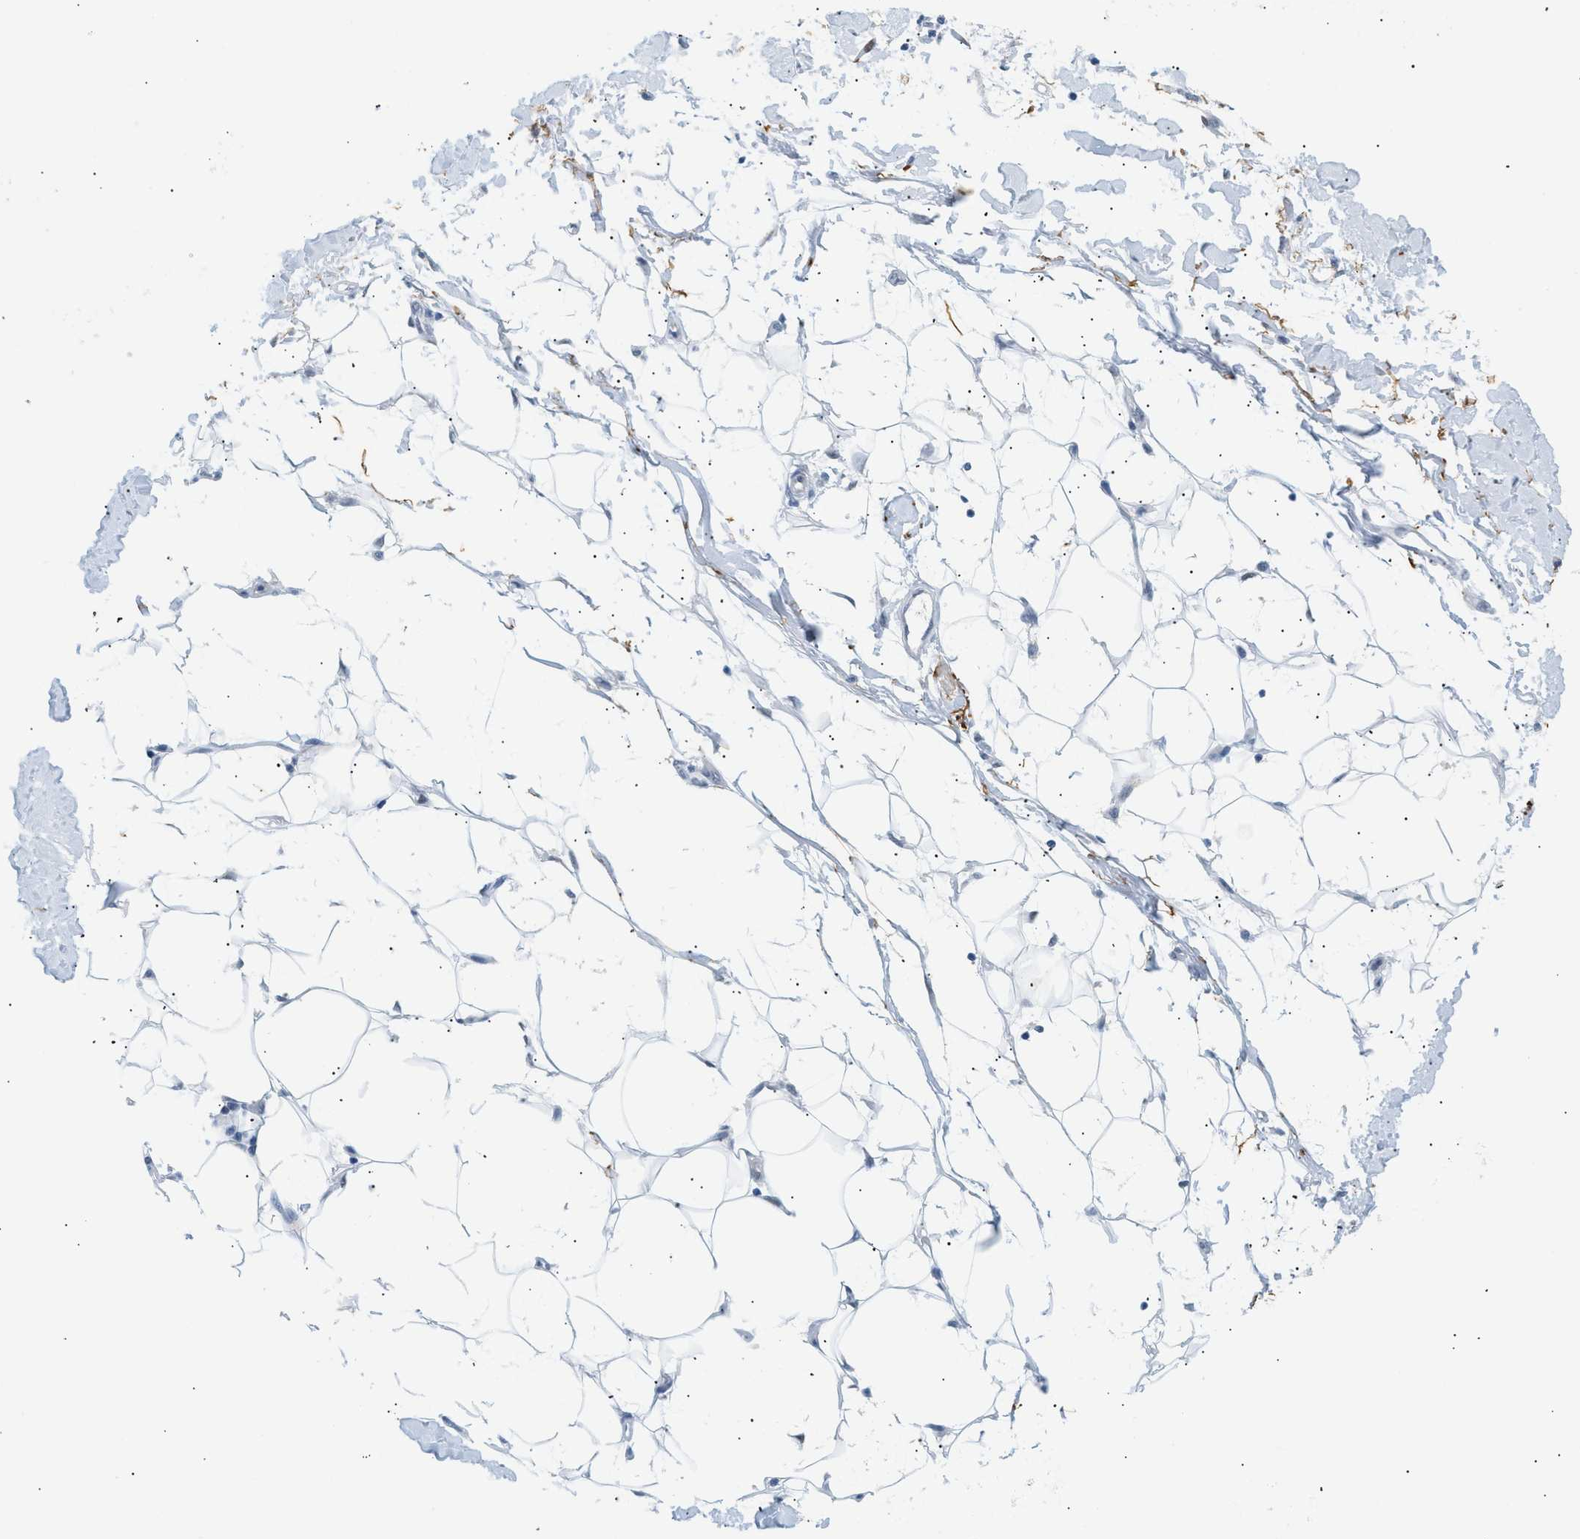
{"staining": {"intensity": "negative", "quantity": "none", "location": "none"}, "tissue": "adipose tissue", "cell_type": "Adipocytes", "image_type": "normal", "snomed": [{"axis": "morphology", "description": "Normal tissue, NOS"}, {"axis": "morphology", "description": "Squamous cell carcinoma, NOS"}, {"axis": "topography", "description": "Skin"}, {"axis": "topography", "description": "Peripheral nerve tissue"}], "caption": "Immunohistochemistry (IHC) of unremarkable human adipose tissue shows no positivity in adipocytes.", "gene": "ELN", "patient": {"sex": "male", "age": 83}}